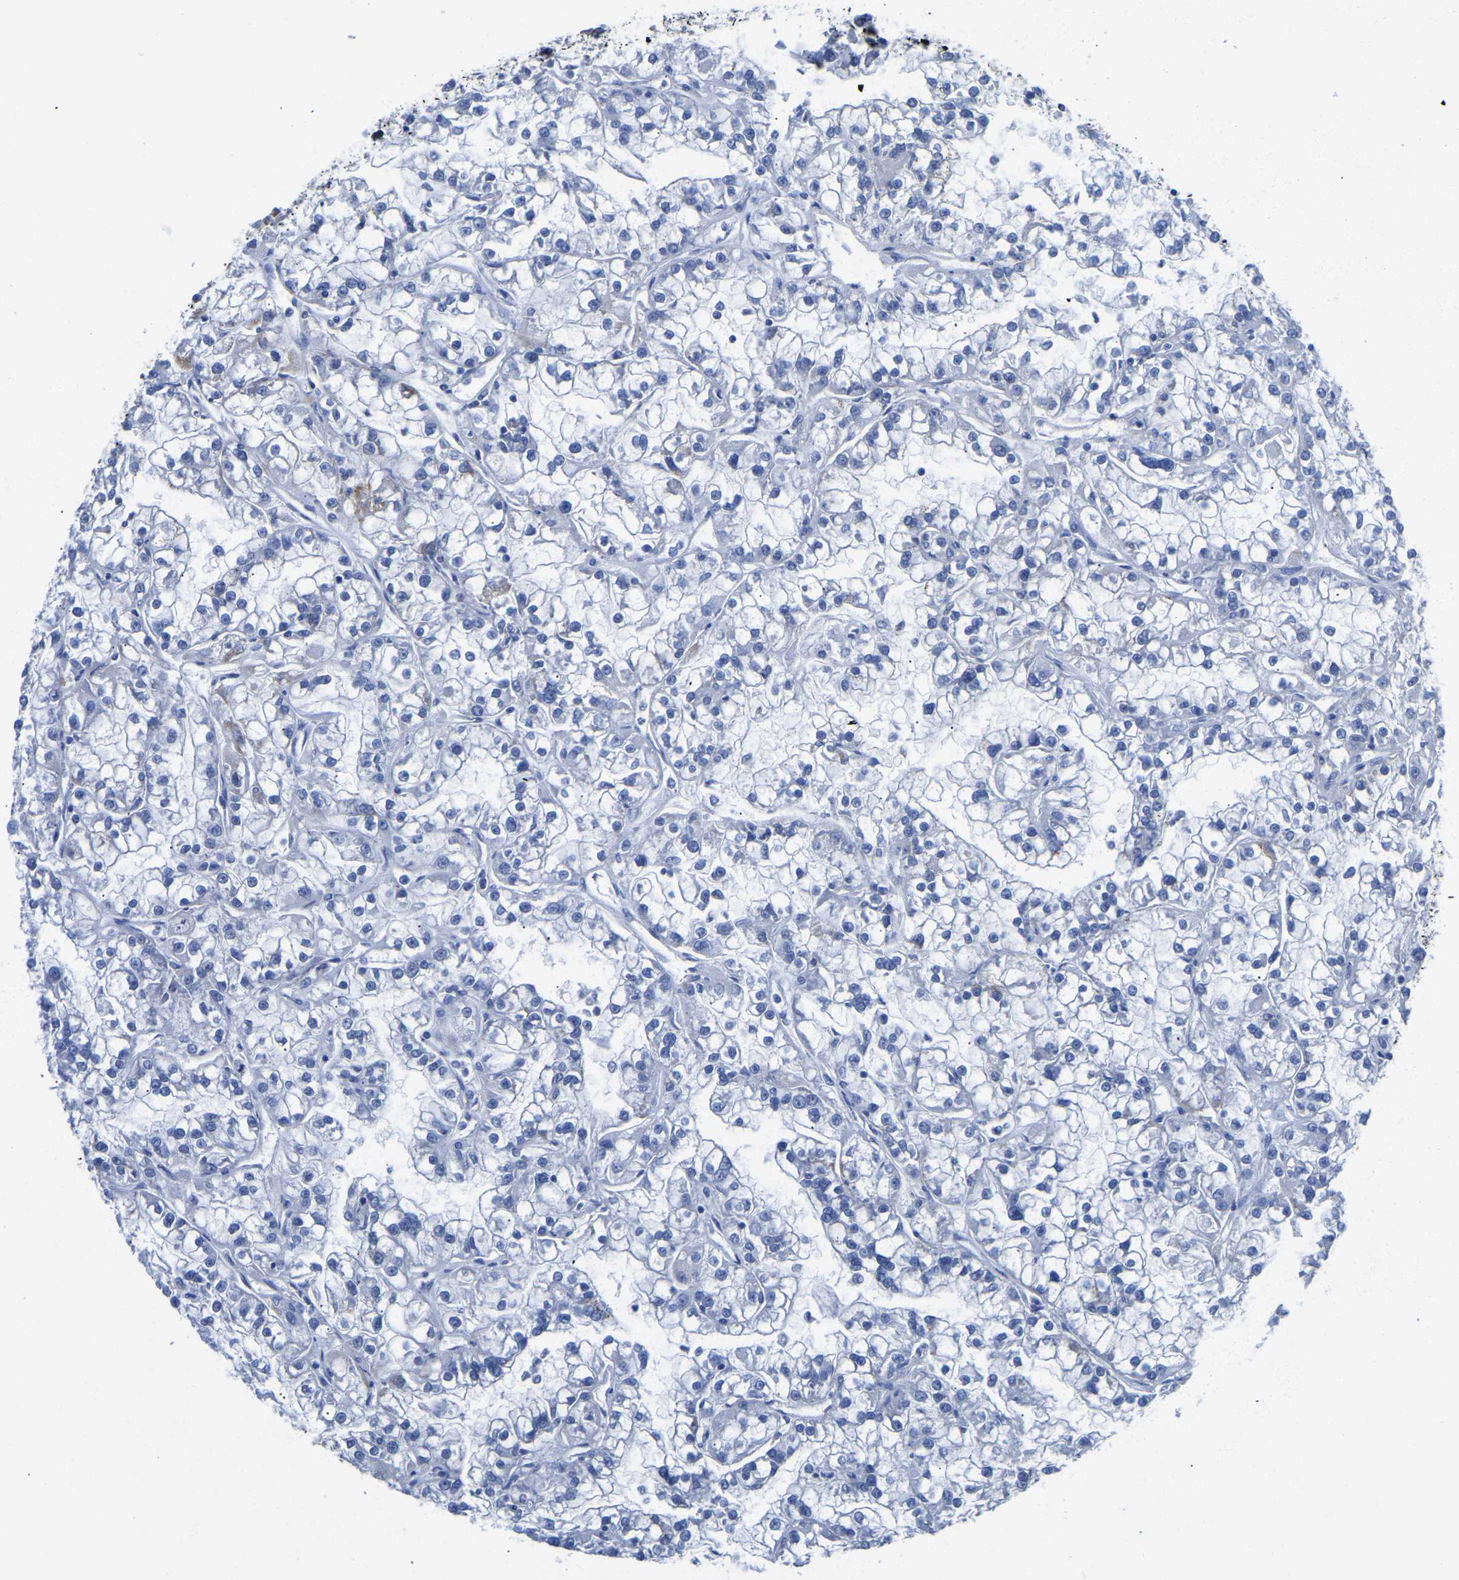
{"staining": {"intensity": "negative", "quantity": "none", "location": "none"}, "tissue": "renal cancer", "cell_type": "Tumor cells", "image_type": "cancer", "snomed": [{"axis": "morphology", "description": "Adenocarcinoma, NOS"}, {"axis": "topography", "description": "Kidney"}], "caption": "Histopathology image shows no protein staining in tumor cells of adenocarcinoma (renal) tissue. (Brightfield microscopy of DAB immunohistochemistry (IHC) at high magnification).", "gene": "ETFA", "patient": {"sex": "female", "age": 52}}